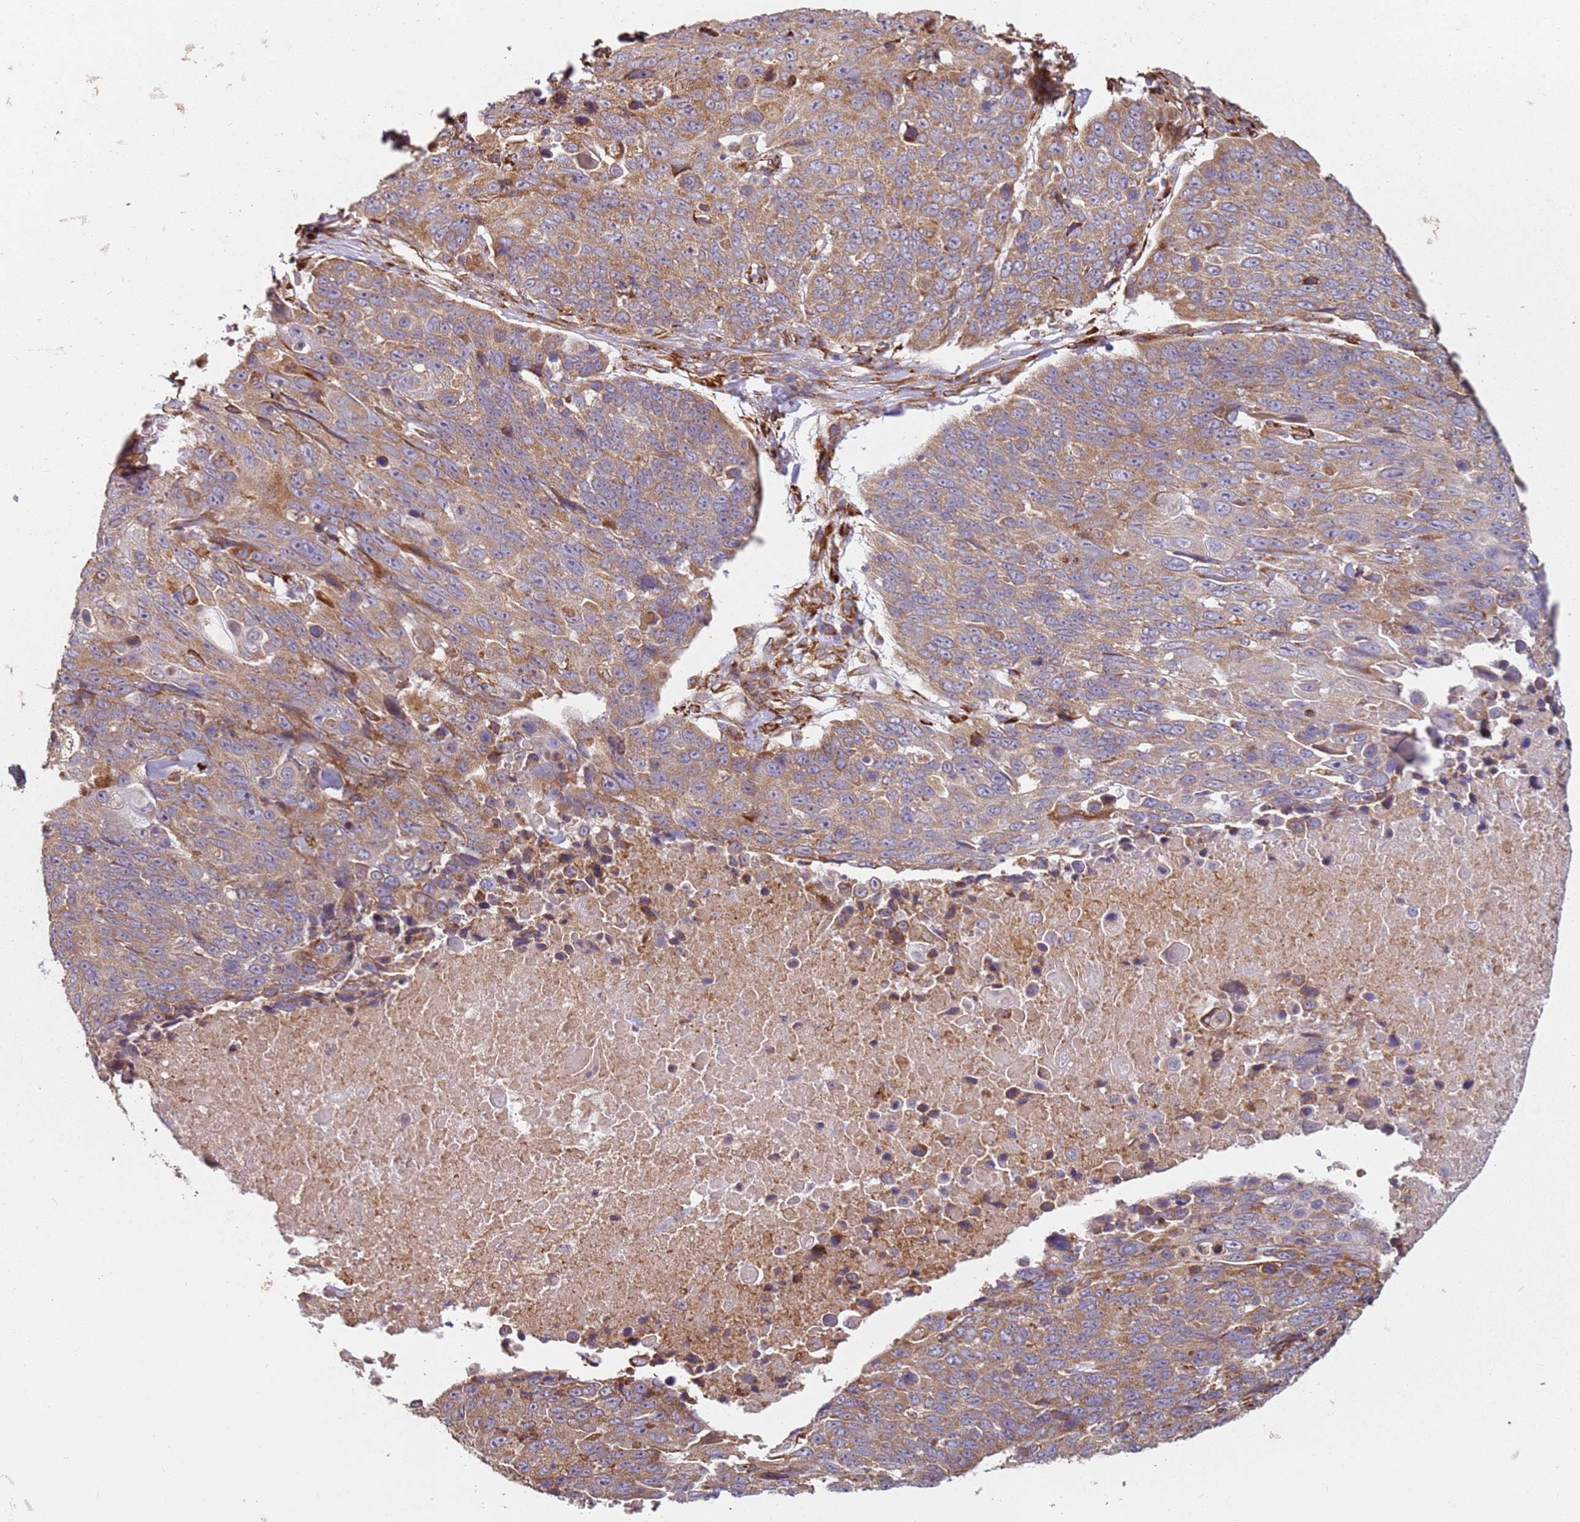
{"staining": {"intensity": "moderate", "quantity": ">75%", "location": "cytoplasmic/membranous"}, "tissue": "lung cancer", "cell_type": "Tumor cells", "image_type": "cancer", "snomed": [{"axis": "morphology", "description": "Squamous cell carcinoma, NOS"}, {"axis": "topography", "description": "Lung"}], "caption": "This photomicrograph reveals IHC staining of squamous cell carcinoma (lung), with medium moderate cytoplasmic/membranous expression in about >75% of tumor cells.", "gene": "ARFRP1", "patient": {"sex": "male", "age": 66}}